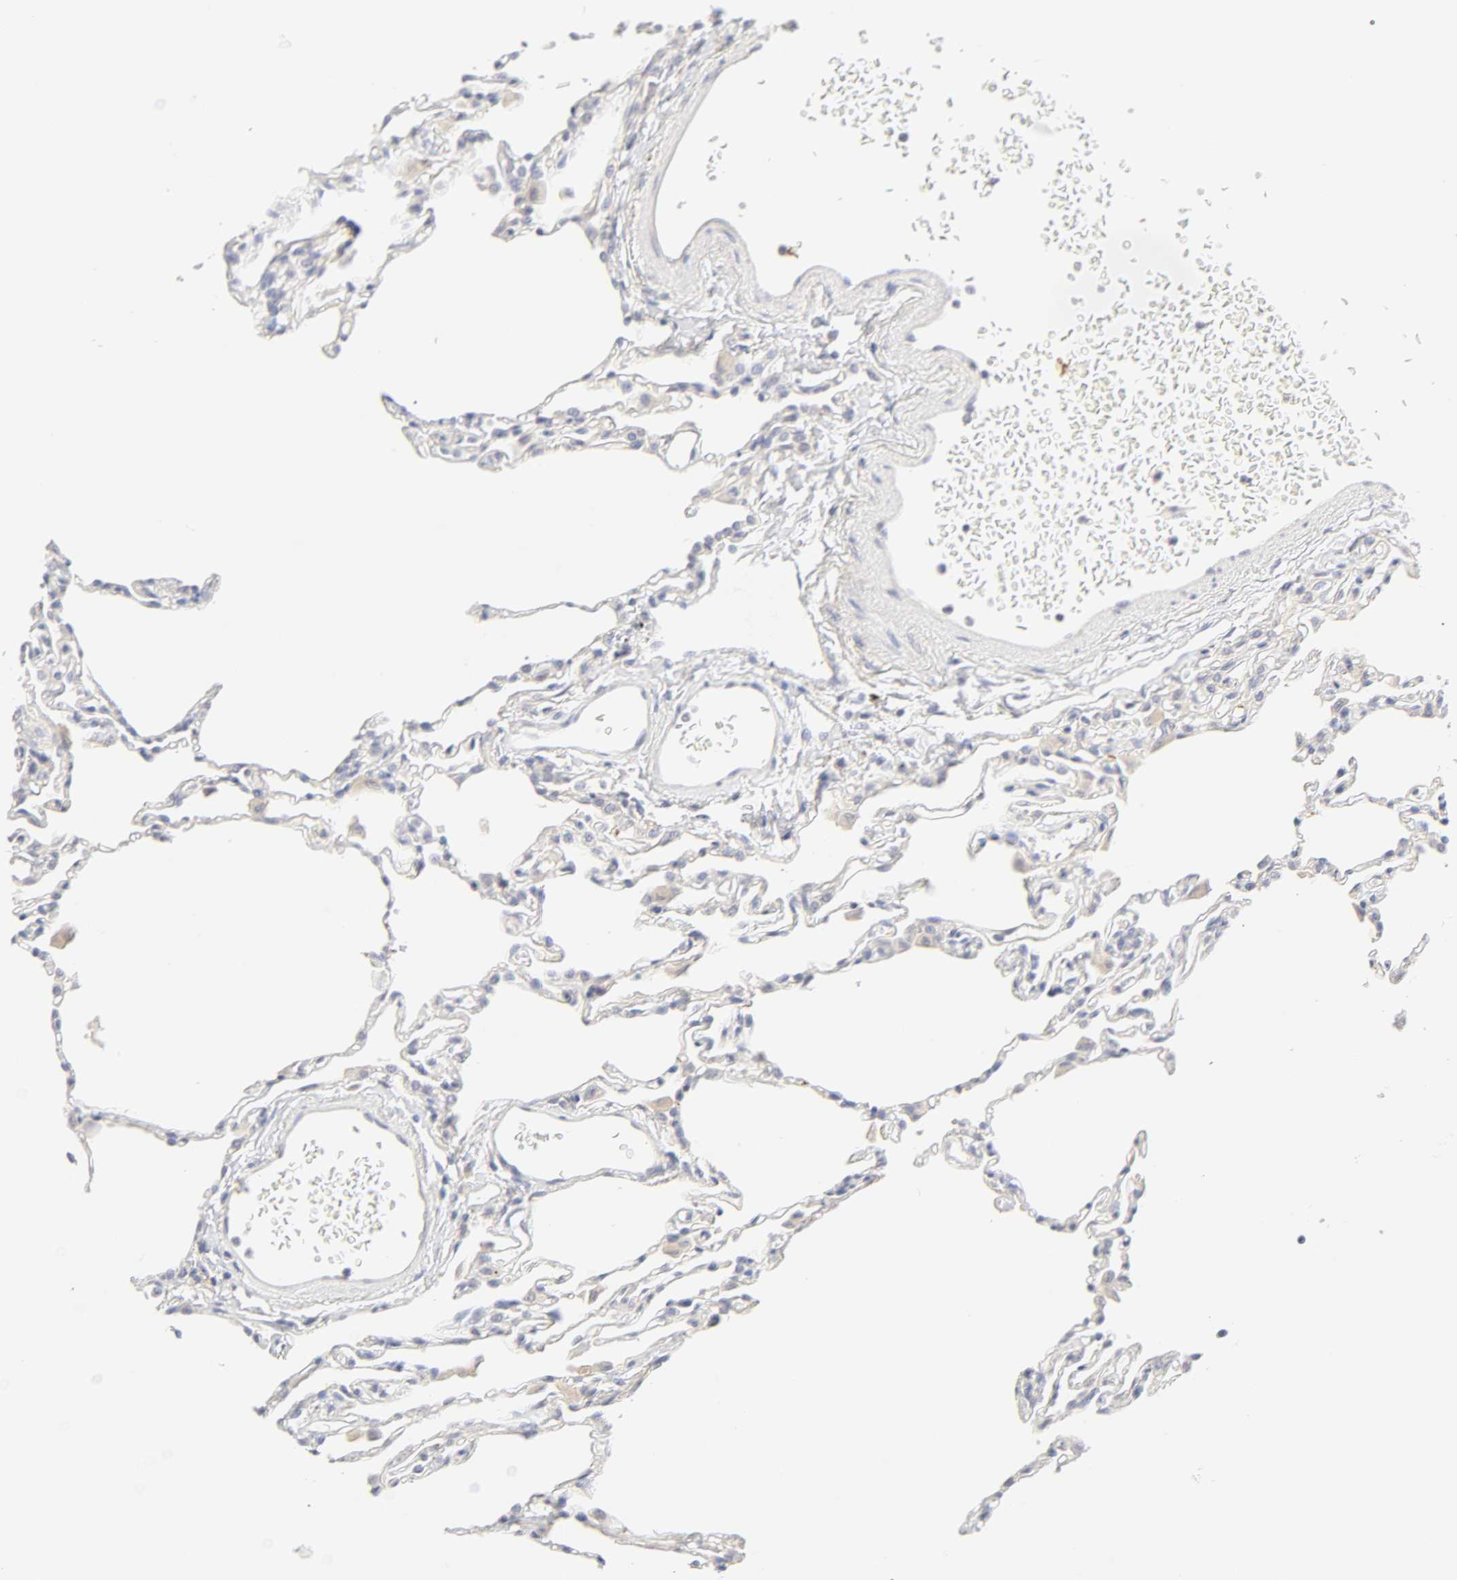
{"staining": {"intensity": "negative", "quantity": "none", "location": "none"}, "tissue": "lung", "cell_type": "Alveolar cells", "image_type": "normal", "snomed": [{"axis": "morphology", "description": "Normal tissue, NOS"}, {"axis": "topography", "description": "Lung"}], "caption": "The image exhibits no staining of alveolar cells in benign lung.", "gene": "CYP4B1", "patient": {"sex": "female", "age": 49}}